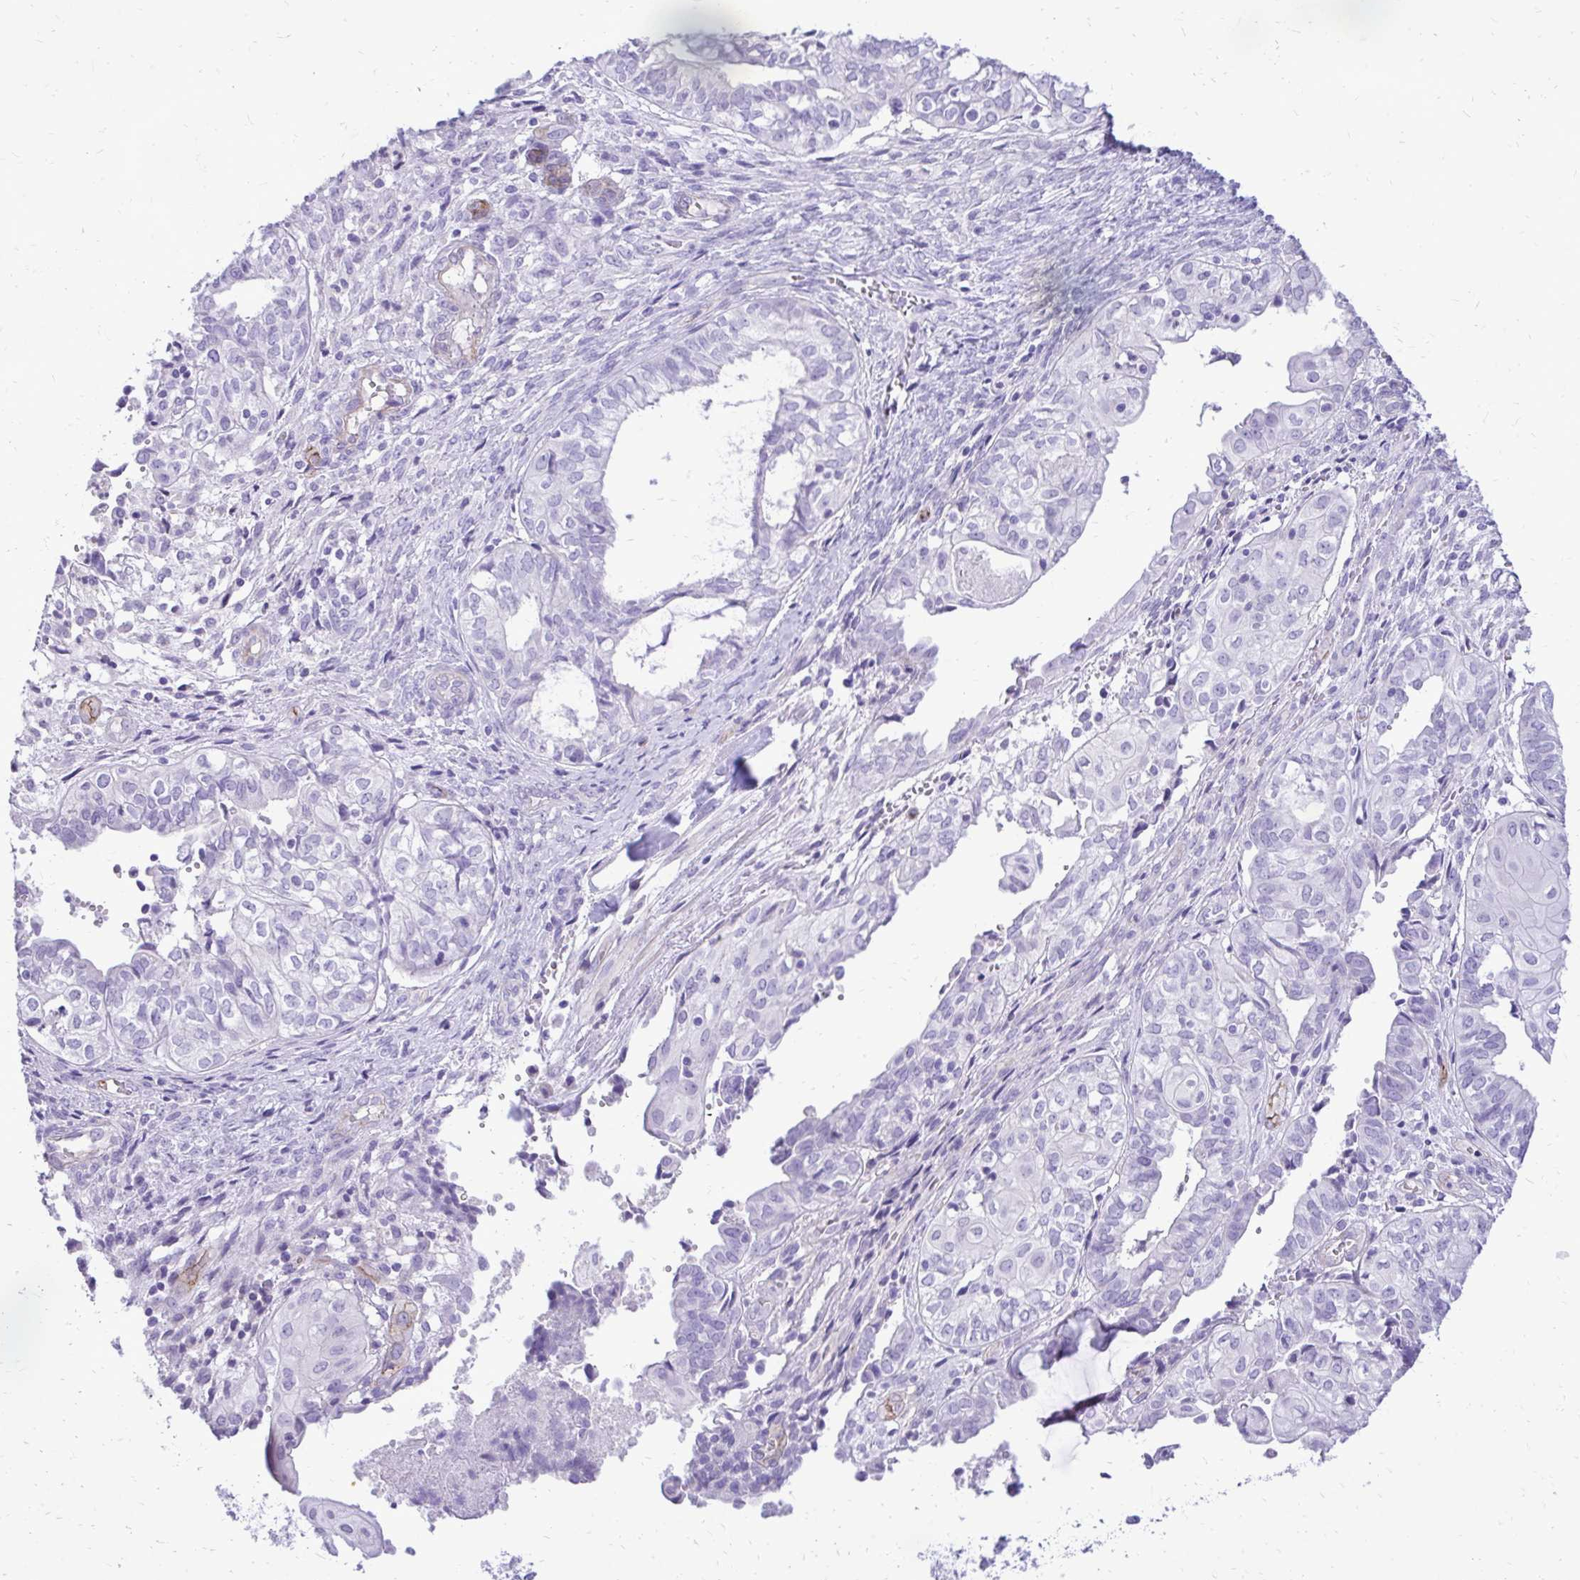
{"staining": {"intensity": "negative", "quantity": "none", "location": "none"}, "tissue": "ovarian cancer", "cell_type": "Tumor cells", "image_type": "cancer", "snomed": [{"axis": "morphology", "description": "Carcinoma, endometroid"}, {"axis": "topography", "description": "Ovary"}], "caption": "Ovarian cancer (endometroid carcinoma) stained for a protein using IHC demonstrates no expression tumor cells.", "gene": "PELI3", "patient": {"sex": "female", "age": 64}}